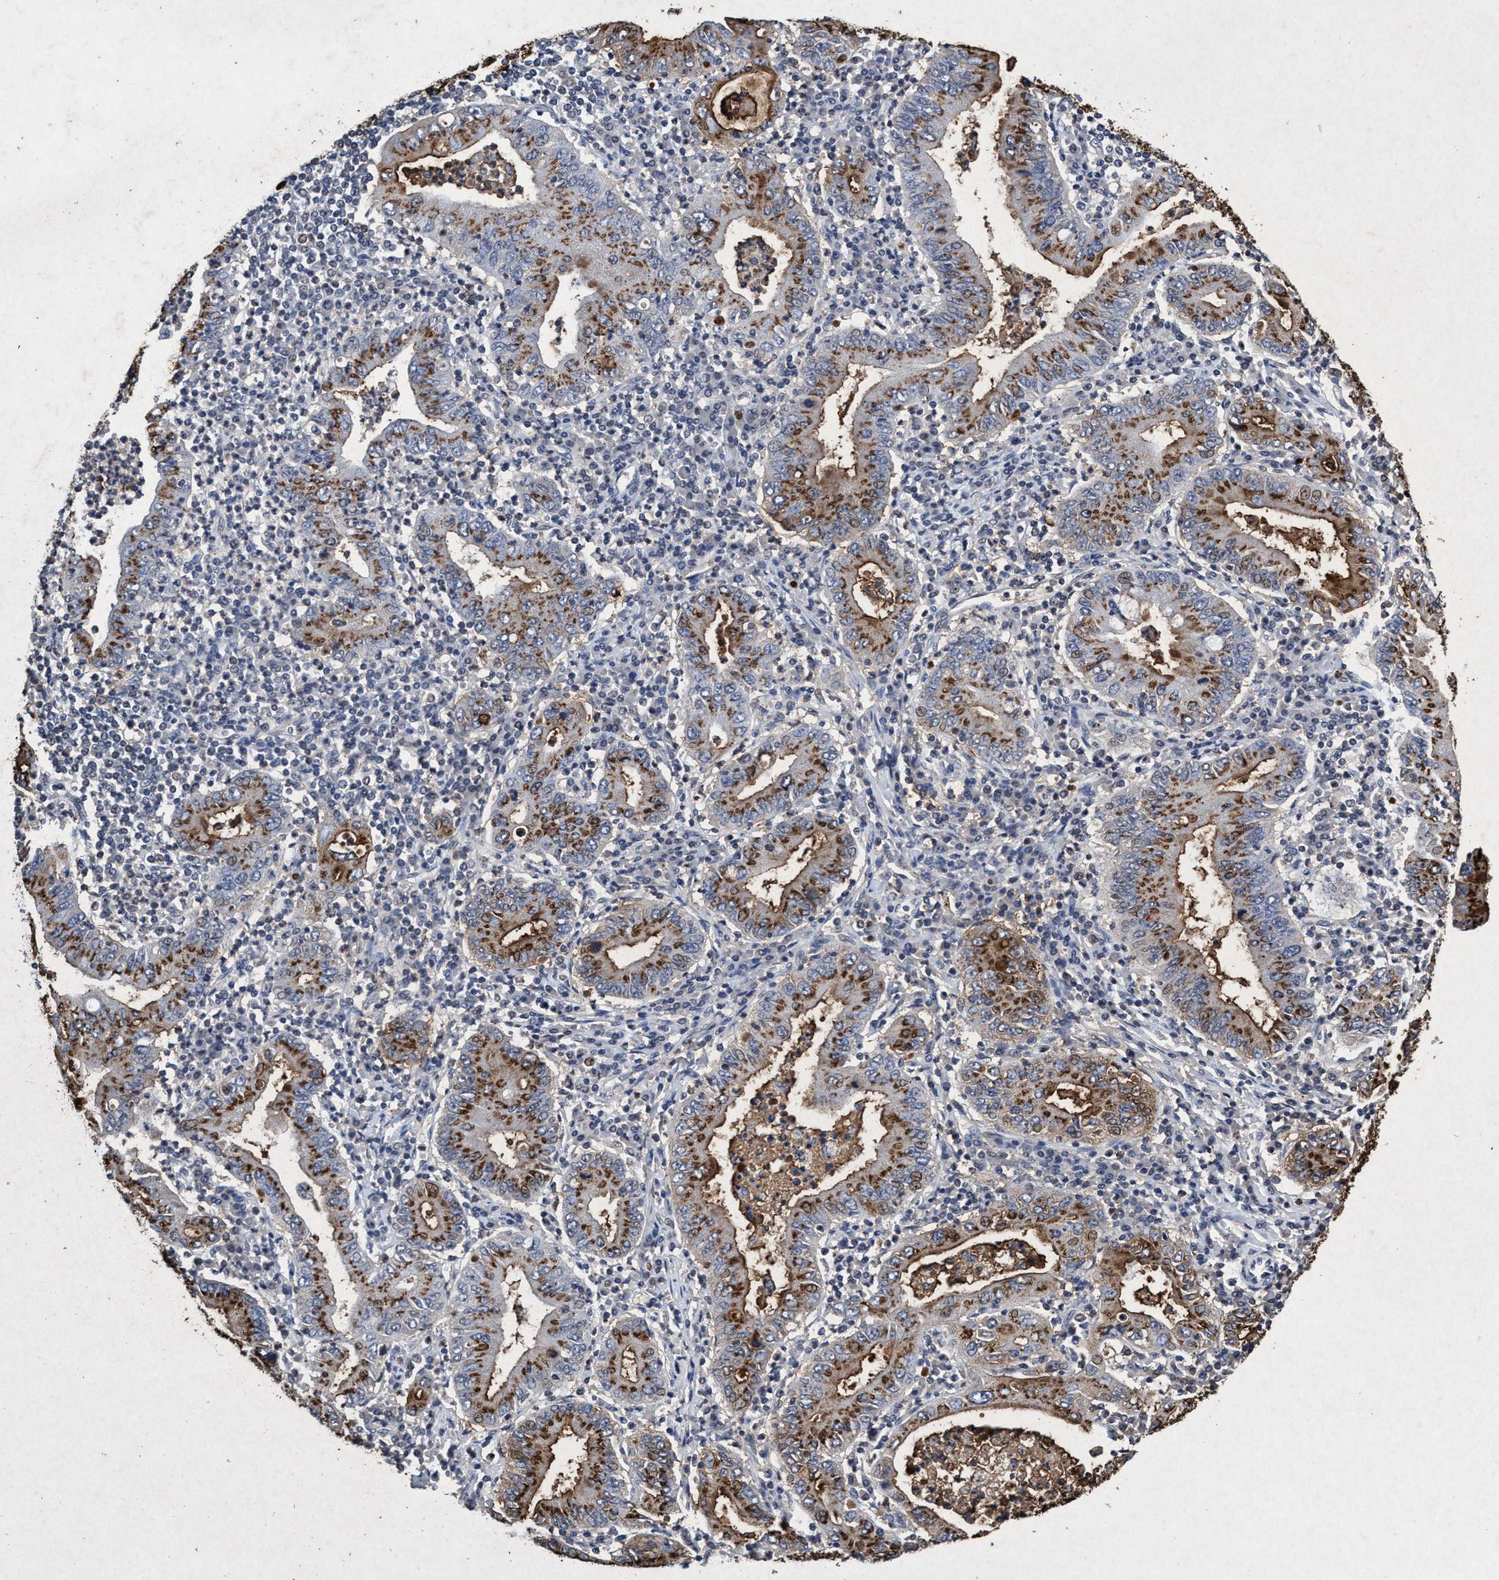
{"staining": {"intensity": "moderate", "quantity": ">75%", "location": "cytoplasmic/membranous"}, "tissue": "stomach cancer", "cell_type": "Tumor cells", "image_type": "cancer", "snomed": [{"axis": "morphology", "description": "Normal tissue, NOS"}, {"axis": "morphology", "description": "Adenocarcinoma, NOS"}, {"axis": "topography", "description": "Esophagus"}, {"axis": "topography", "description": "Stomach, upper"}, {"axis": "topography", "description": "Peripheral nerve tissue"}], "caption": "Immunohistochemical staining of adenocarcinoma (stomach) demonstrates medium levels of moderate cytoplasmic/membranous protein expression in about >75% of tumor cells.", "gene": "GRB14", "patient": {"sex": "male", "age": 62}}